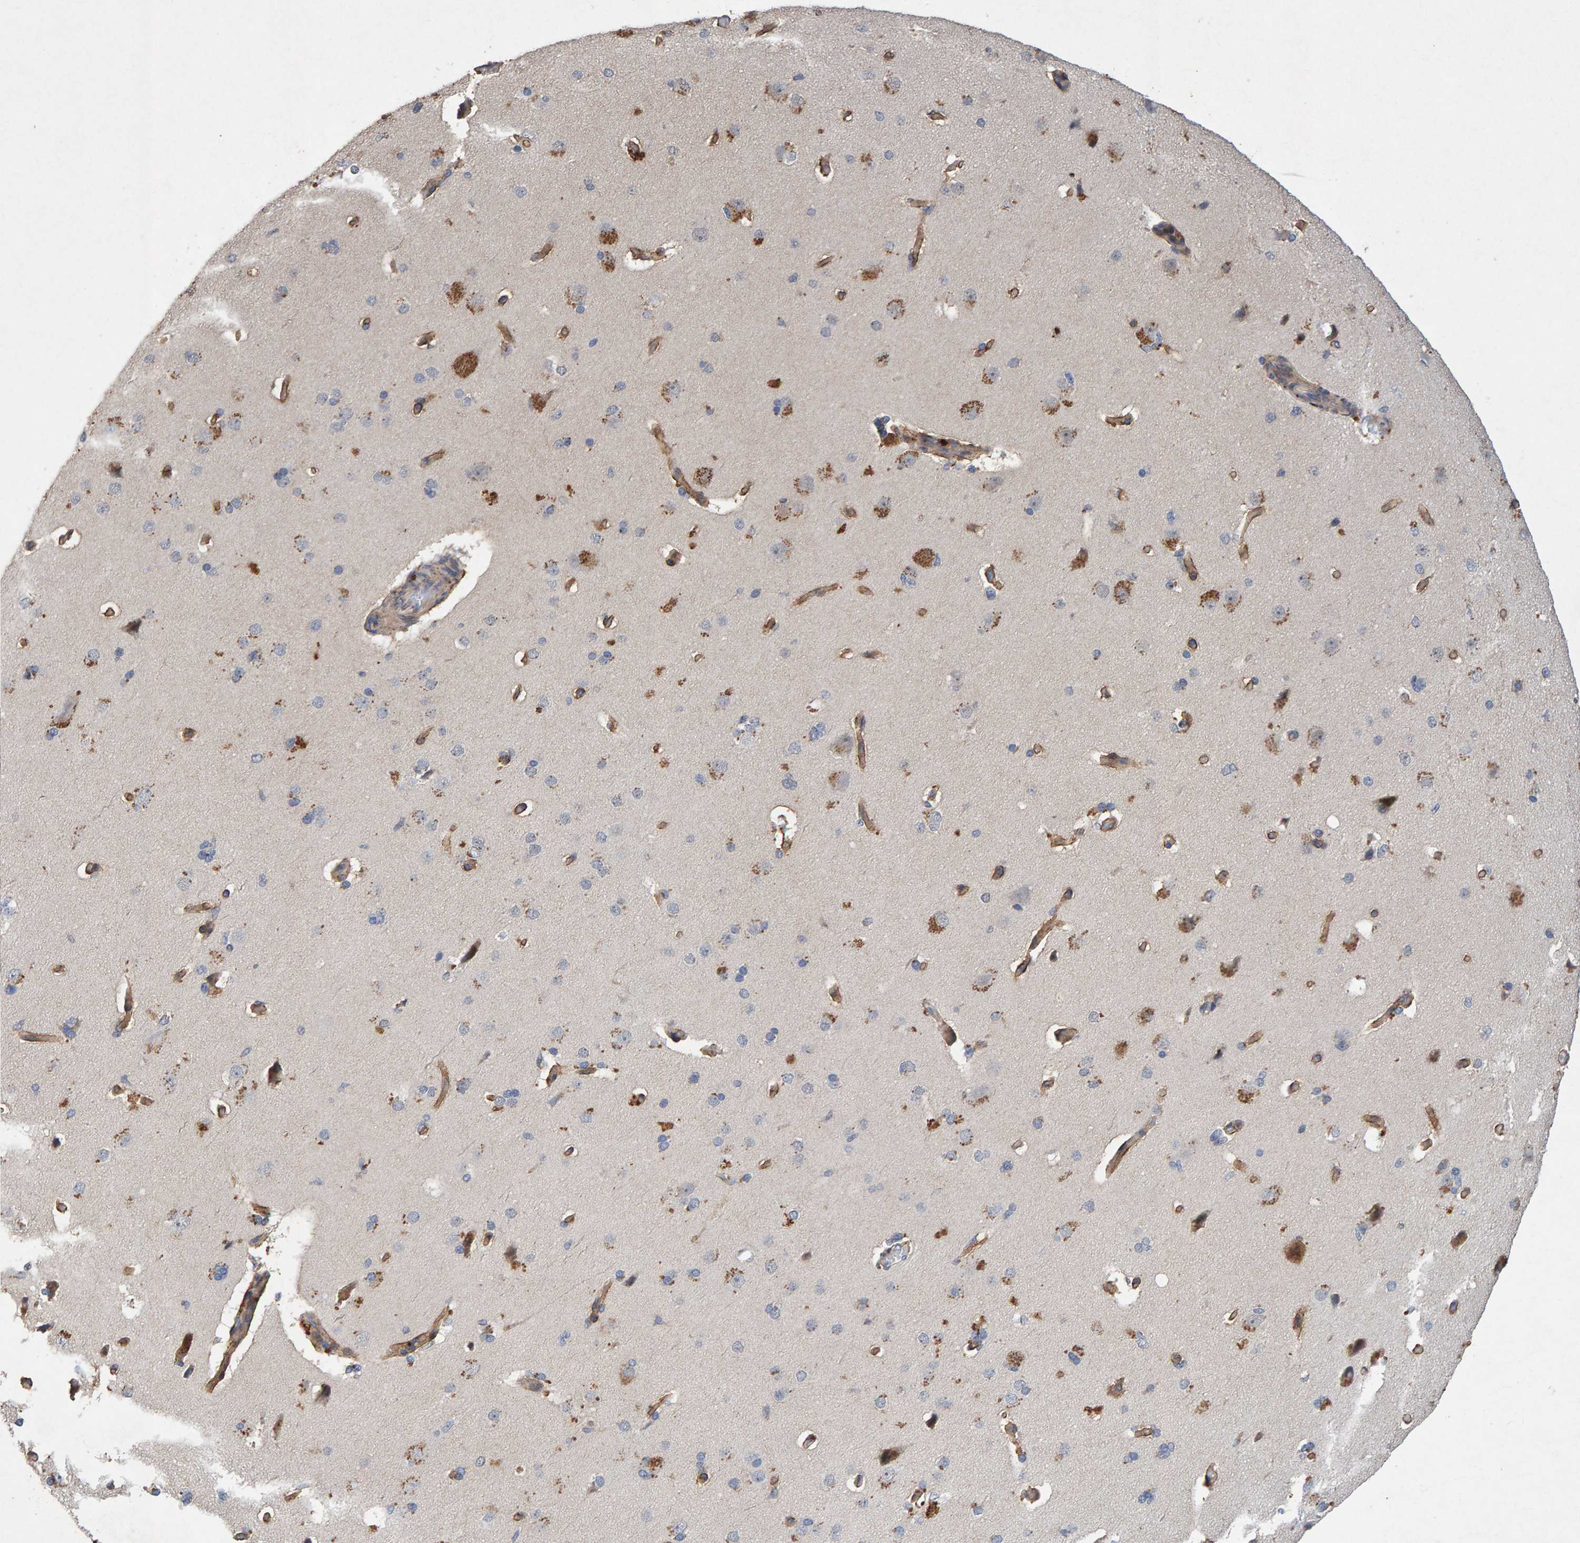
{"staining": {"intensity": "moderate", "quantity": ">75%", "location": "cytoplasmic/membranous"}, "tissue": "cerebral cortex", "cell_type": "Endothelial cells", "image_type": "normal", "snomed": [{"axis": "morphology", "description": "Normal tissue, NOS"}, {"axis": "topography", "description": "Cerebral cortex"}], "caption": "A medium amount of moderate cytoplasmic/membranous positivity is appreciated in about >75% of endothelial cells in unremarkable cerebral cortex.", "gene": "EFR3A", "patient": {"sex": "male", "age": 62}}